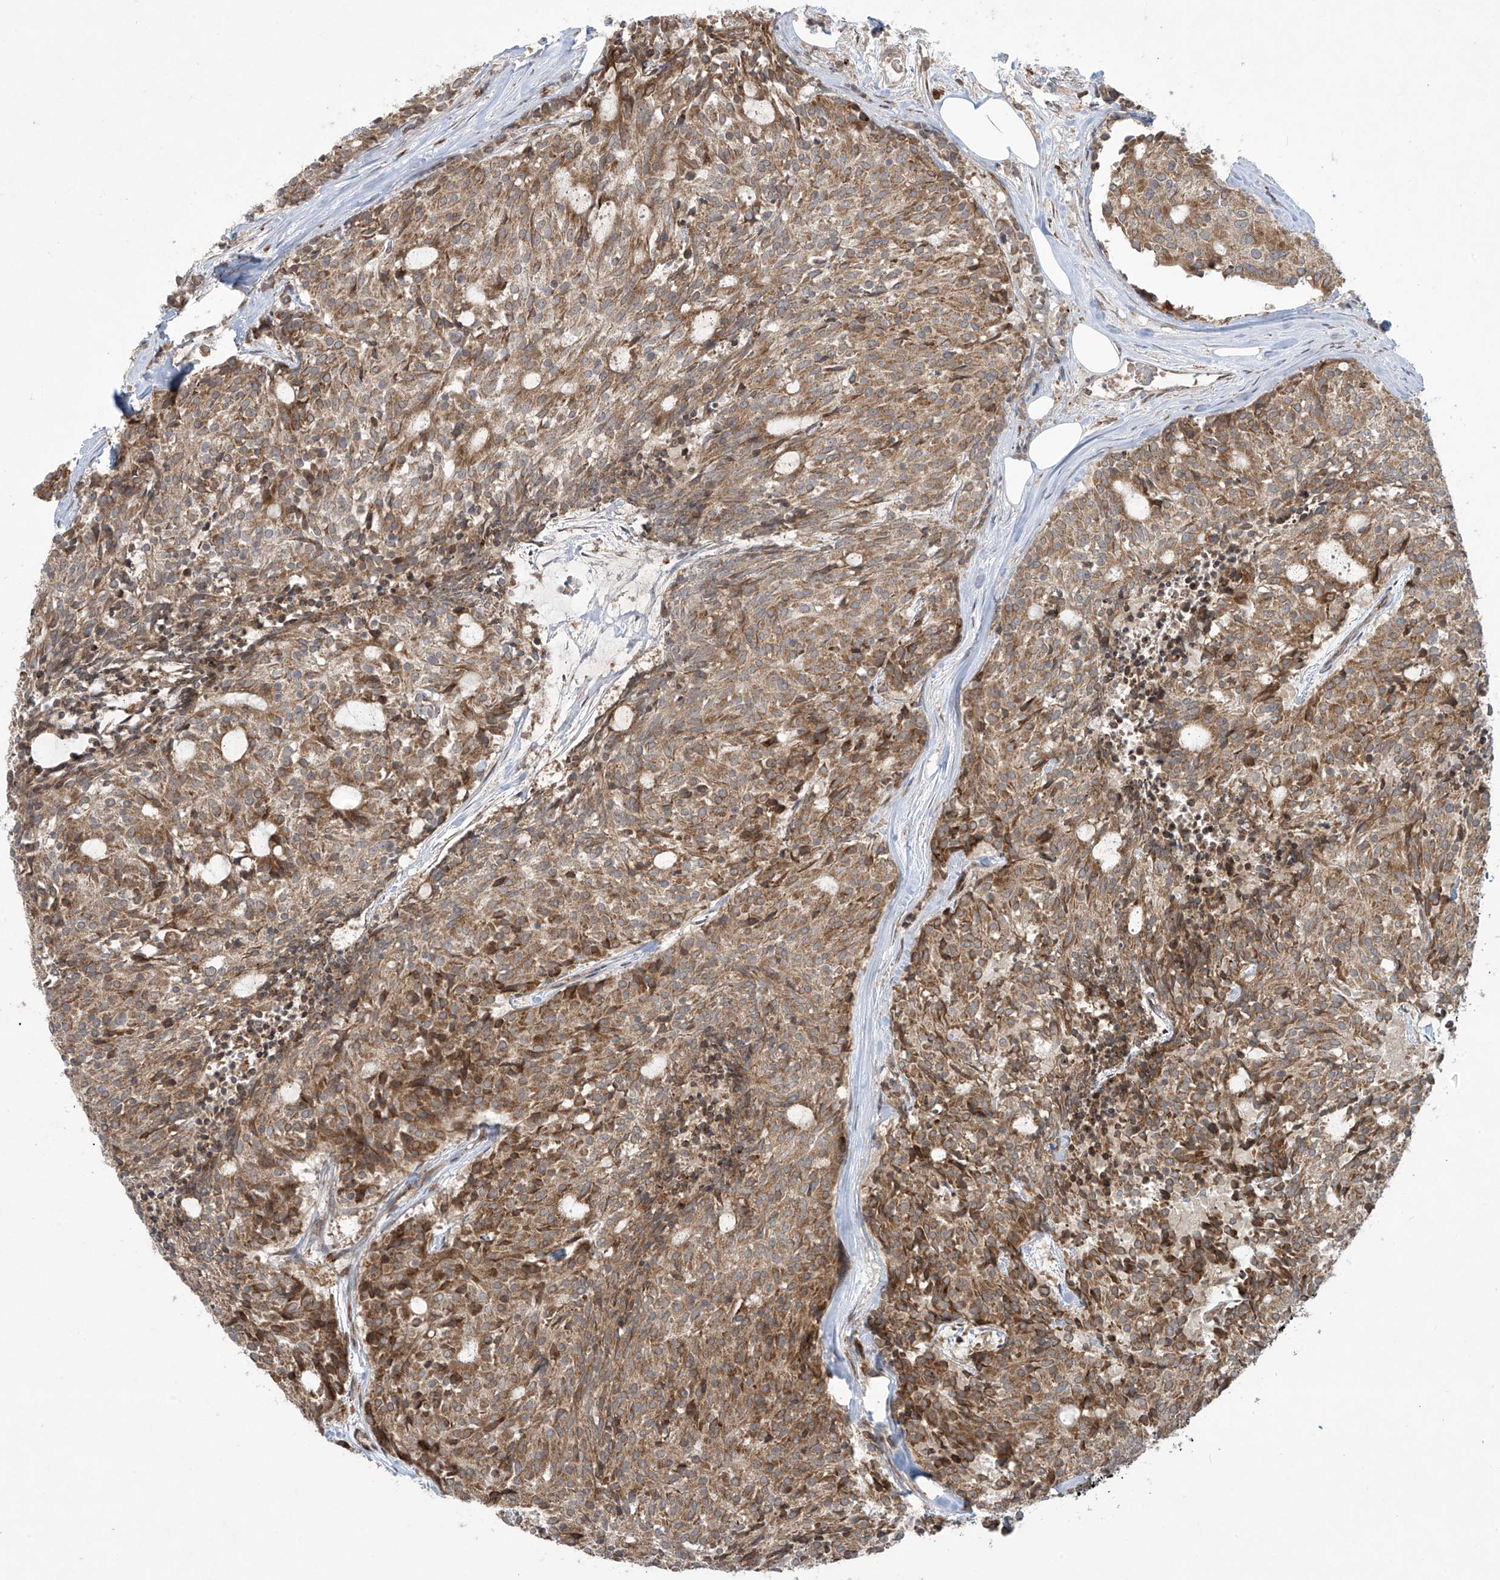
{"staining": {"intensity": "moderate", "quantity": ">75%", "location": "cytoplasmic/membranous"}, "tissue": "carcinoid", "cell_type": "Tumor cells", "image_type": "cancer", "snomed": [{"axis": "morphology", "description": "Carcinoid, malignant, NOS"}, {"axis": "topography", "description": "Pancreas"}], "caption": "The immunohistochemical stain shows moderate cytoplasmic/membranous staining in tumor cells of carcinoid tissue.", "gene": "PPAT", "patient": {"sex": "female", "age": 54}}